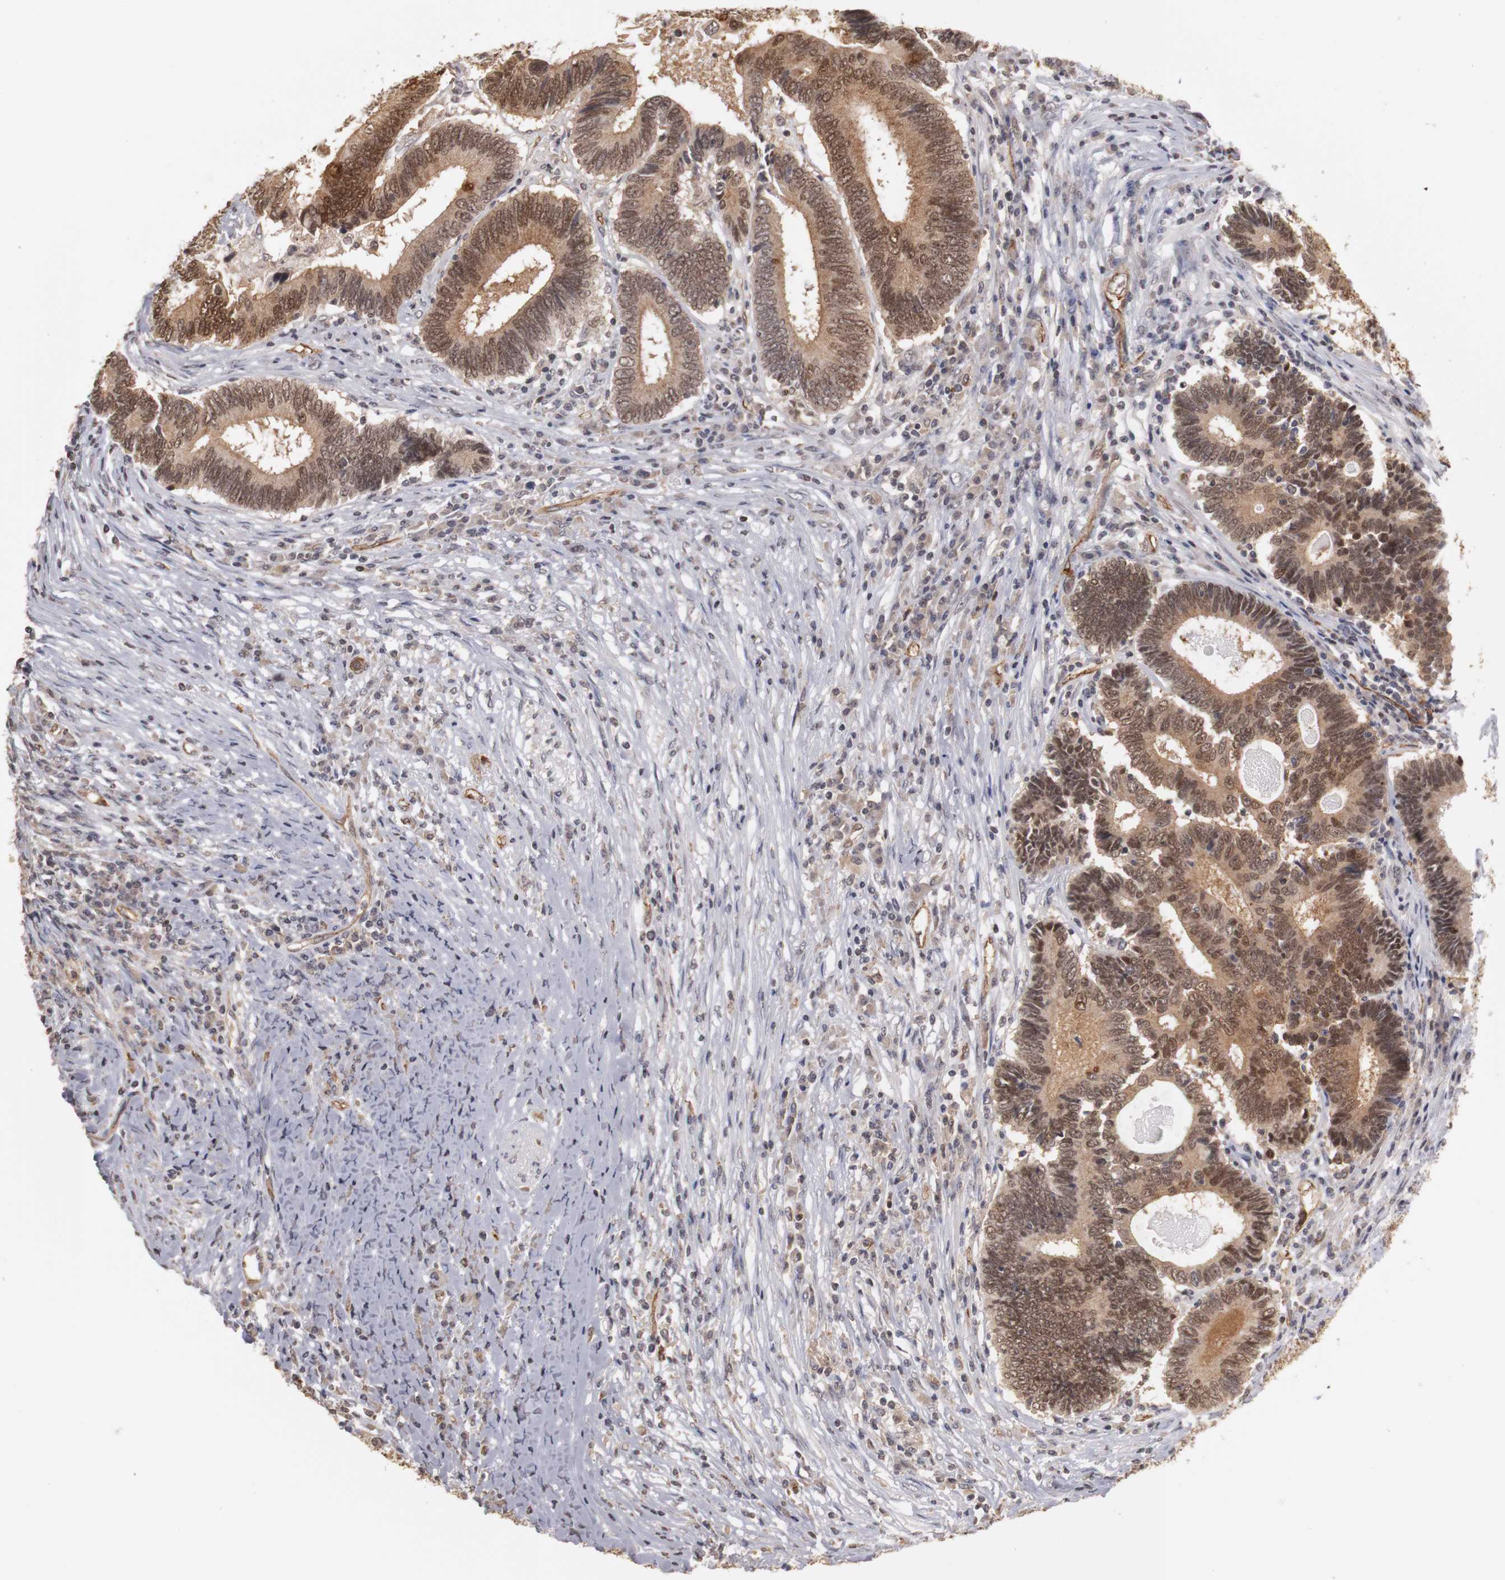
{"staining": {"intensity": "moderate", "quantity": ">75%", "location": "cytoplasmic/membranous,nuclear"}, "tissue": "colorectal cancer", "cell_type": "Tumor cells", "image_type": "cancer", "snomed": [{"axis": "morphology", "description": "Adenocarcinoma, NOS"}, {"axis": "topography", "description": "Colon"}], "caption": "DAB (3,3'-diaminobenzidine) immunohistochemical staining of human adenocarcinoma (colorectal) exhibits moderate cytoplasmic/membranous and nuclear protein staining in approximately >75% of tumor cells.", "gene": "PLEKHA1", "patient": {"sex": "female", "age": 78}}